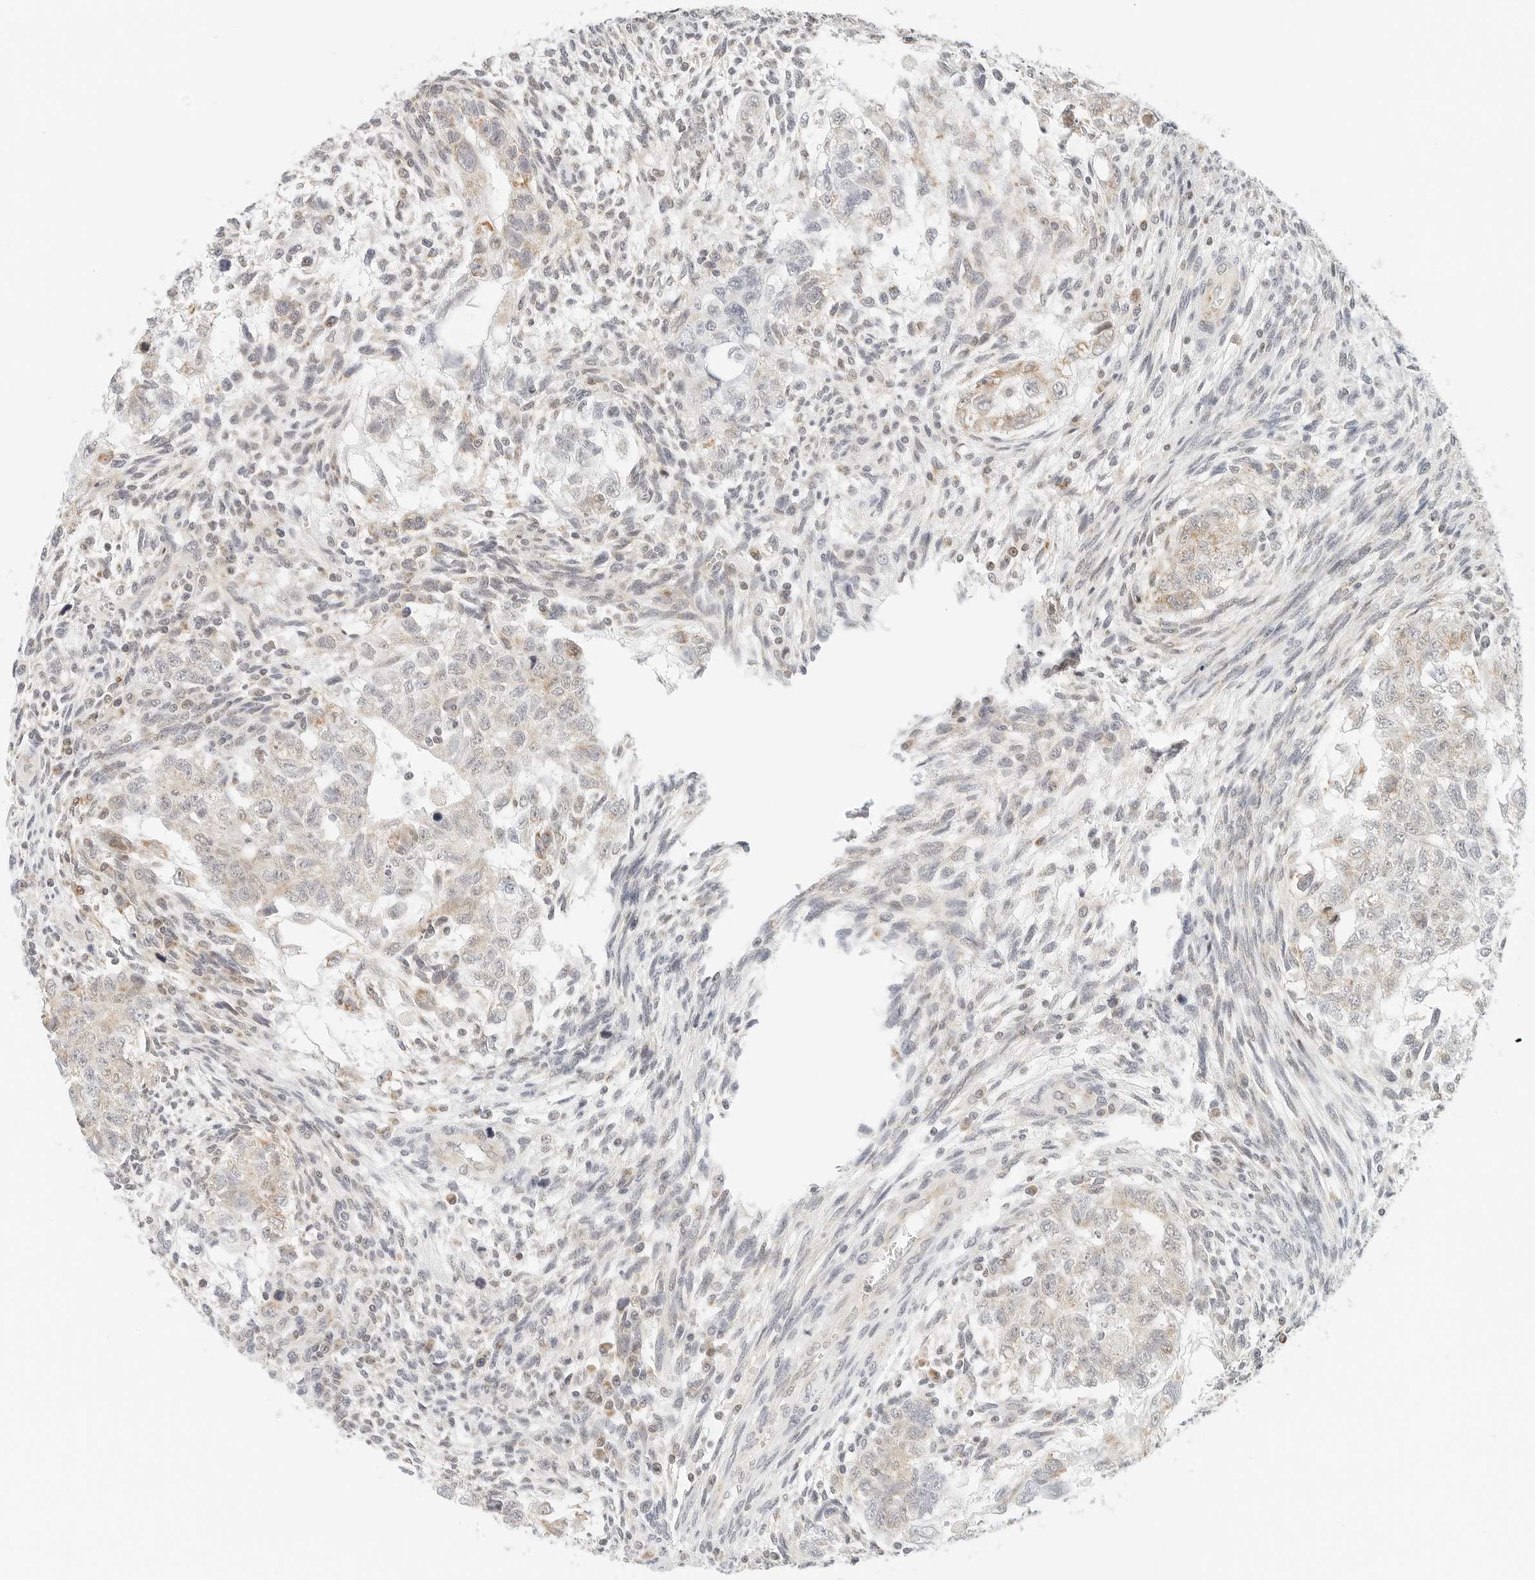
{"staining": {"intensity": "weak", "quantity": "25%-75%", "location": "cytoplasmic/membranous"}, "tissue": "testis cancer", "cell_type": "Tumor cells", "image_type": "cancer", "snomed": [{"axis": "morphology", "description": "Carcinoma, Embryonal, NOS"}, {"axis": "topography", "description": "Testis"}], "caption": "Testis embryonal carcinoma tissue shows weak cytoplasmic/membranous staining in approximately 25%-75% of tumor cells", "gene": "ATL1", "patient": {"sex": "male", "age": 37}}